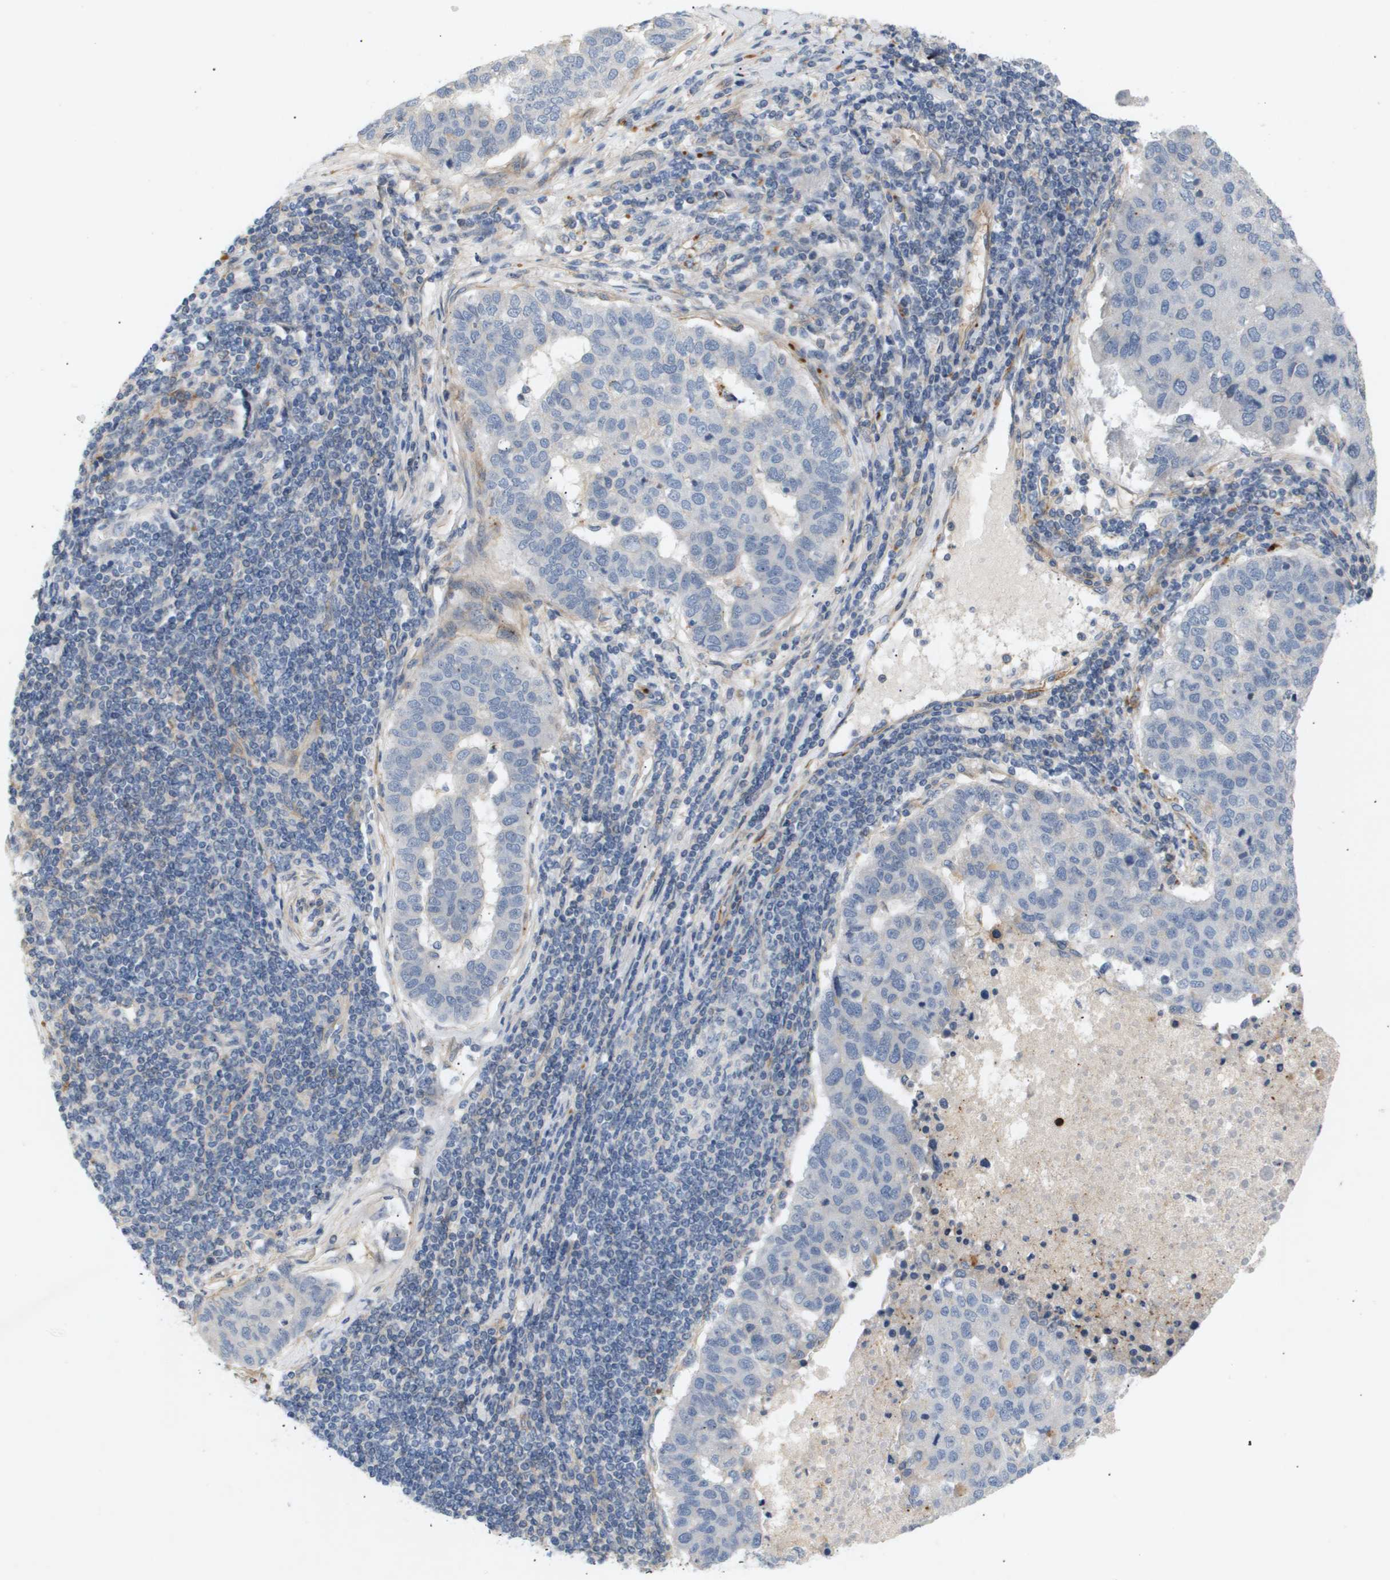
{"staining": {"intensity": "negative", "quantity": "none", "location": "none"}, "tissue": "pancreatic cancer", "cell_type": "Tumor cells", "image_type": "cancer", "snomed": [{"axis": "morphology", "description": "Adenocarcinoma, NOS"}, {"axis": "topography", "description": "Pancreas"}], "caption": "Tumor cells show no significant protein positivity in pancreatic cancer. (Immunohistochemistry, brightfield microscopy, high magnification).", "gene": "CORO2B", "patient": {"sex": "female", "age": 61}}